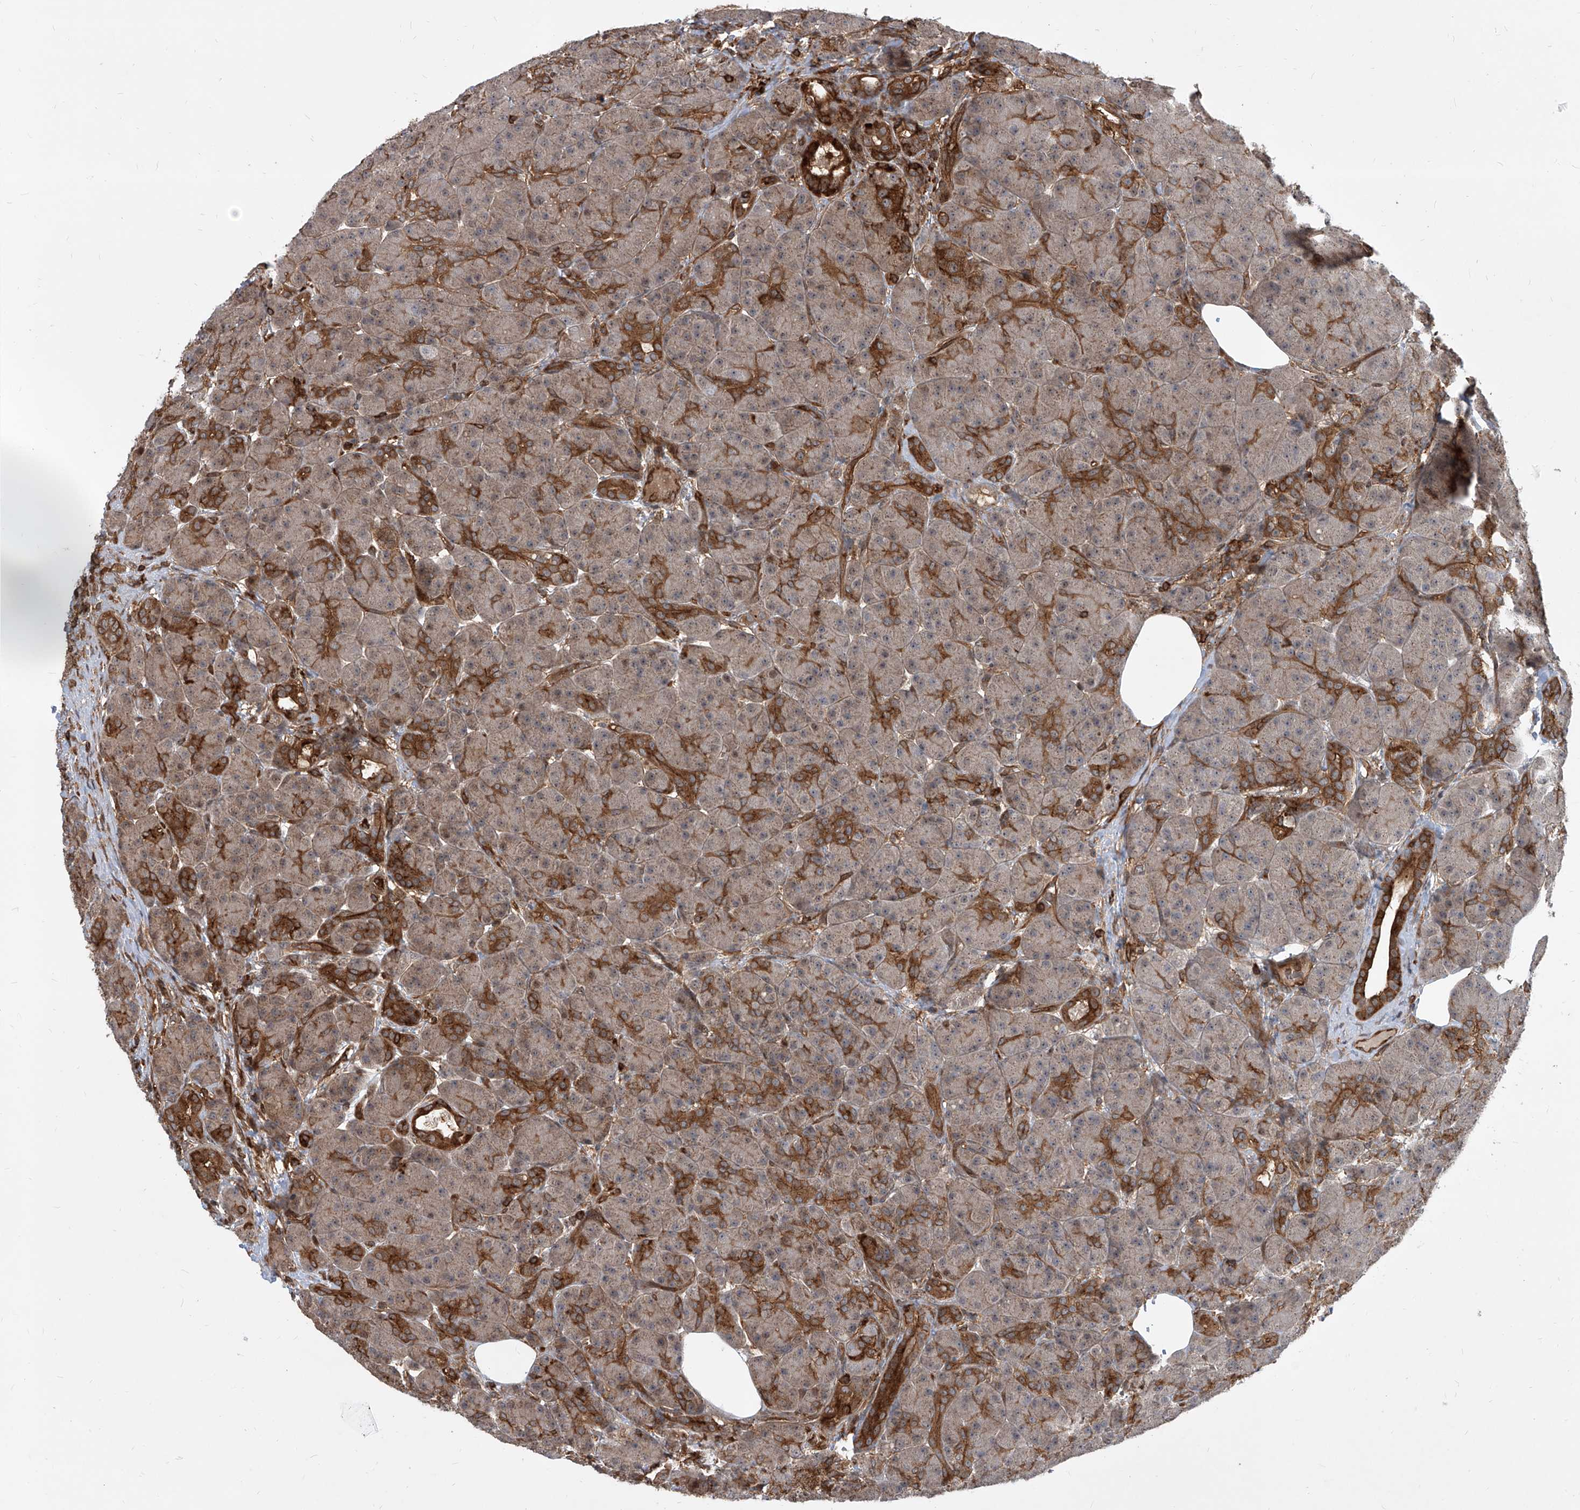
{"staining": {"intensity": "strong", "quantity": "25%-75%", "location": "cytoplasmic/membranous"}, "tissue": "pancreas", "cell_type": "Exocrine glandular cells", "image_type": "normal", "snomed": [{"axis": "morphology", "description": "Normal tissue, NOS"}, {"axis": "topography", "description": "Pancreas"}], "caption": "Immunohistochemistry (IHC) of benign pancreas demonstrates high levels of strong cytoplasmic/membranous staining in approximately 25%-75% of exocrine glandular cells. The staining is performed using DAB (3,3'-diaminobenzidine) brown chromogen to label protein expression. The nuclei are counter-stained blue using hematoxylin.", "gene": "MAGED2", "patient": {"sex": "male", "age": 63}}